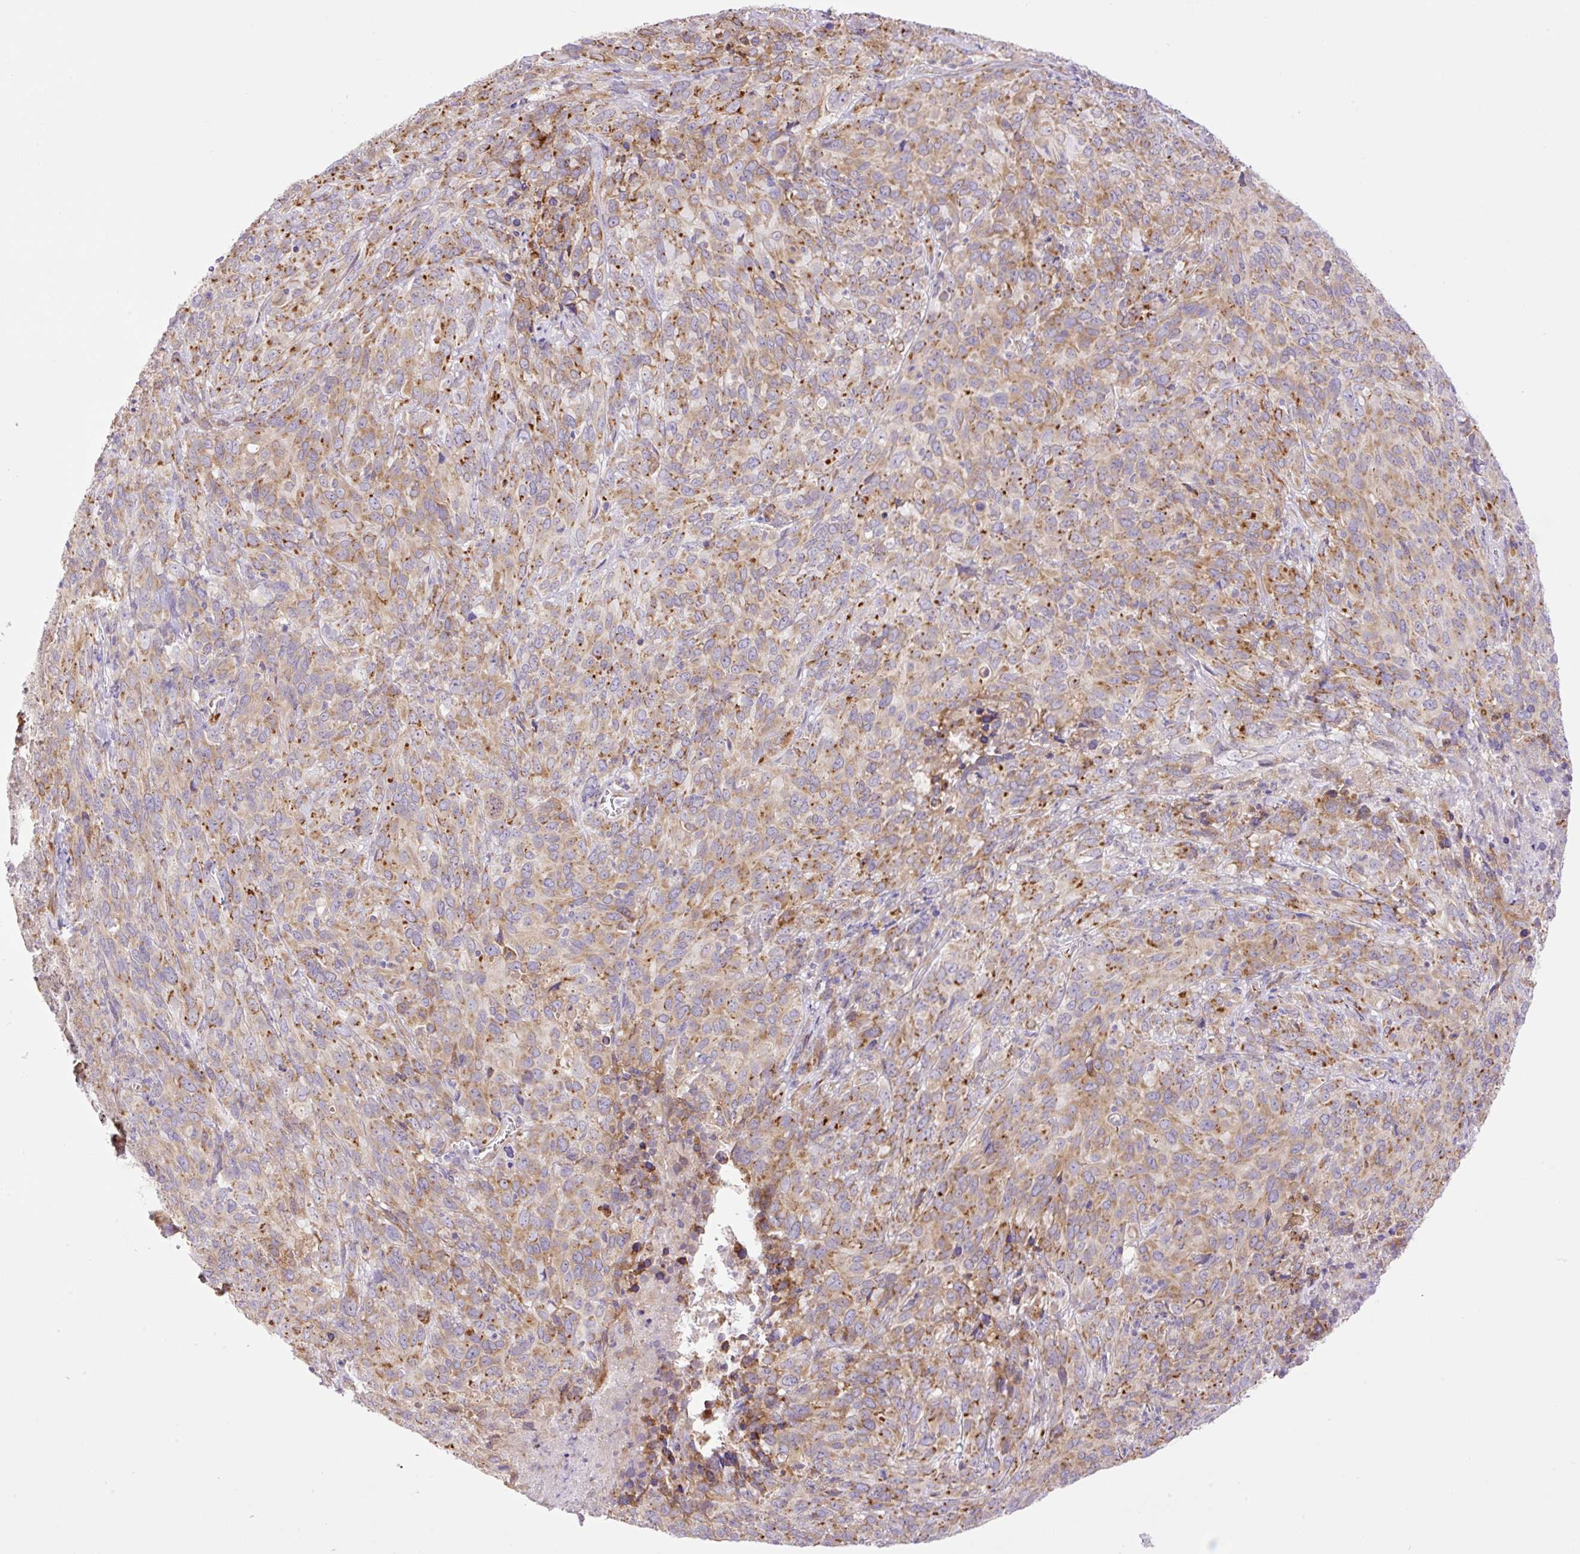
{"staining": {"intensity": "moderate", "quantity": "25%-75%", "location": "cytoplasmic/membranous"}, "tissue": "cervical cancer", "cell_type": "Tumor cells", "image_type": "cancer", "snomed": [{"axis": "morphology", "description": "Squamous cell carcinoma, NOS"}, {"axis": "topography", "description": "Cervix"}], "caption": "Cervical squamous cell carcinoma was stained to show a protein in brown. There is medium levels of moderate cytoplasmic/membranous expression in approximately 25%-75% of tumor cells.", "gene": "POFUT1", "patient": {"sex": "female", "age": 51}}